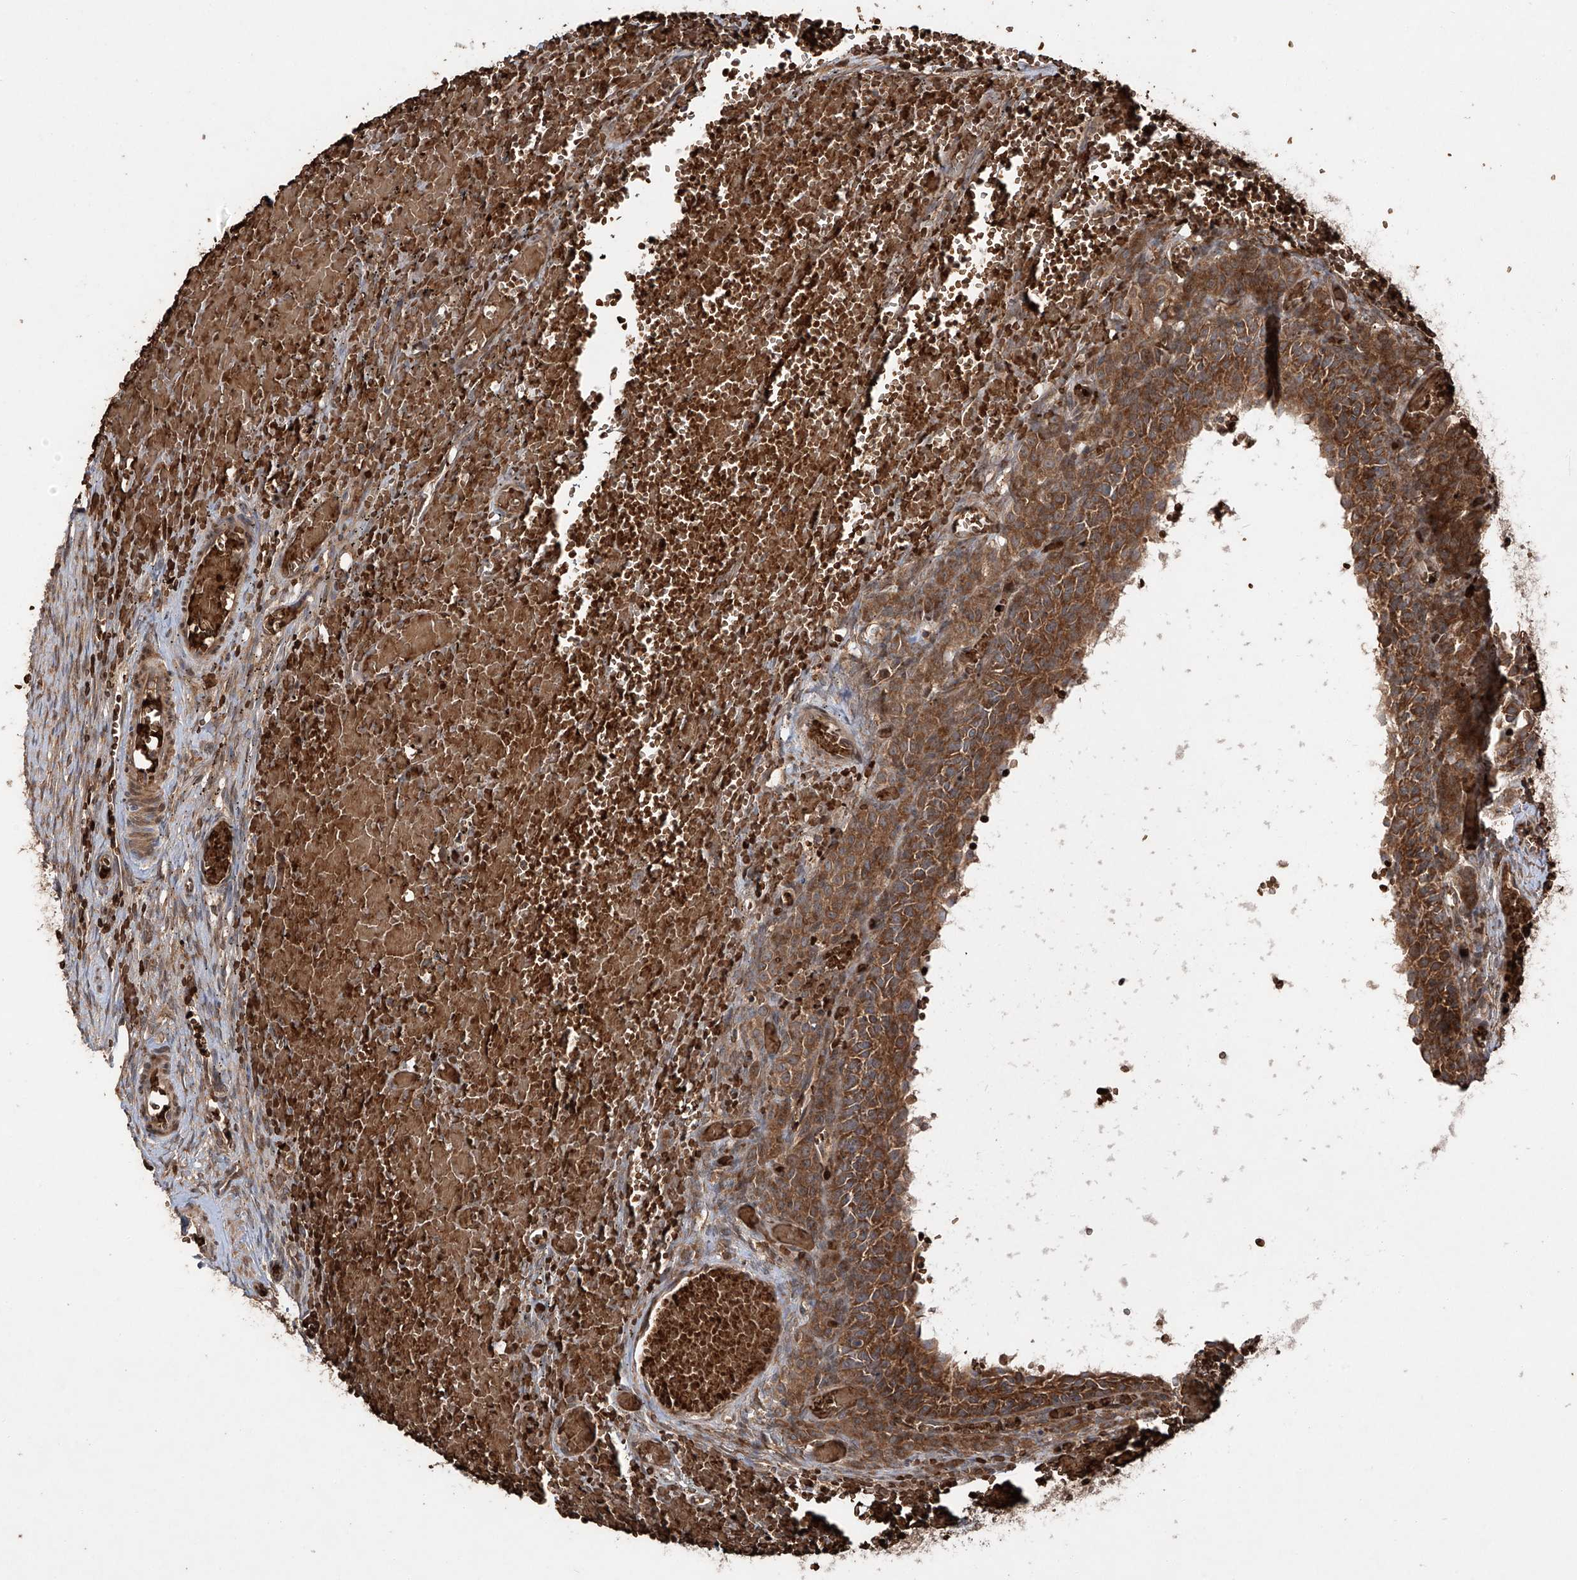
{"staining": {"intensity": "moderate", "quantity": "25%-75%", "location": "cytoplasmic/membranous"}, "tissue": "ovary", "cell_type": "Ovarian stroma cells", "image_type": "normal", "snomed": [{"axis": "morphology", "description": "Adenocarcinoma, NOS"}, {"axis": "topography", "description": "Endometrium"}], "caption": "Ovarian stroma cells display moderate cytoplasmic/membranous positivity in approximately 25%-75% of cells in benign ovary.", "gene": "ZDHHC9", "patient": {"sex": "female", "age": 32}}